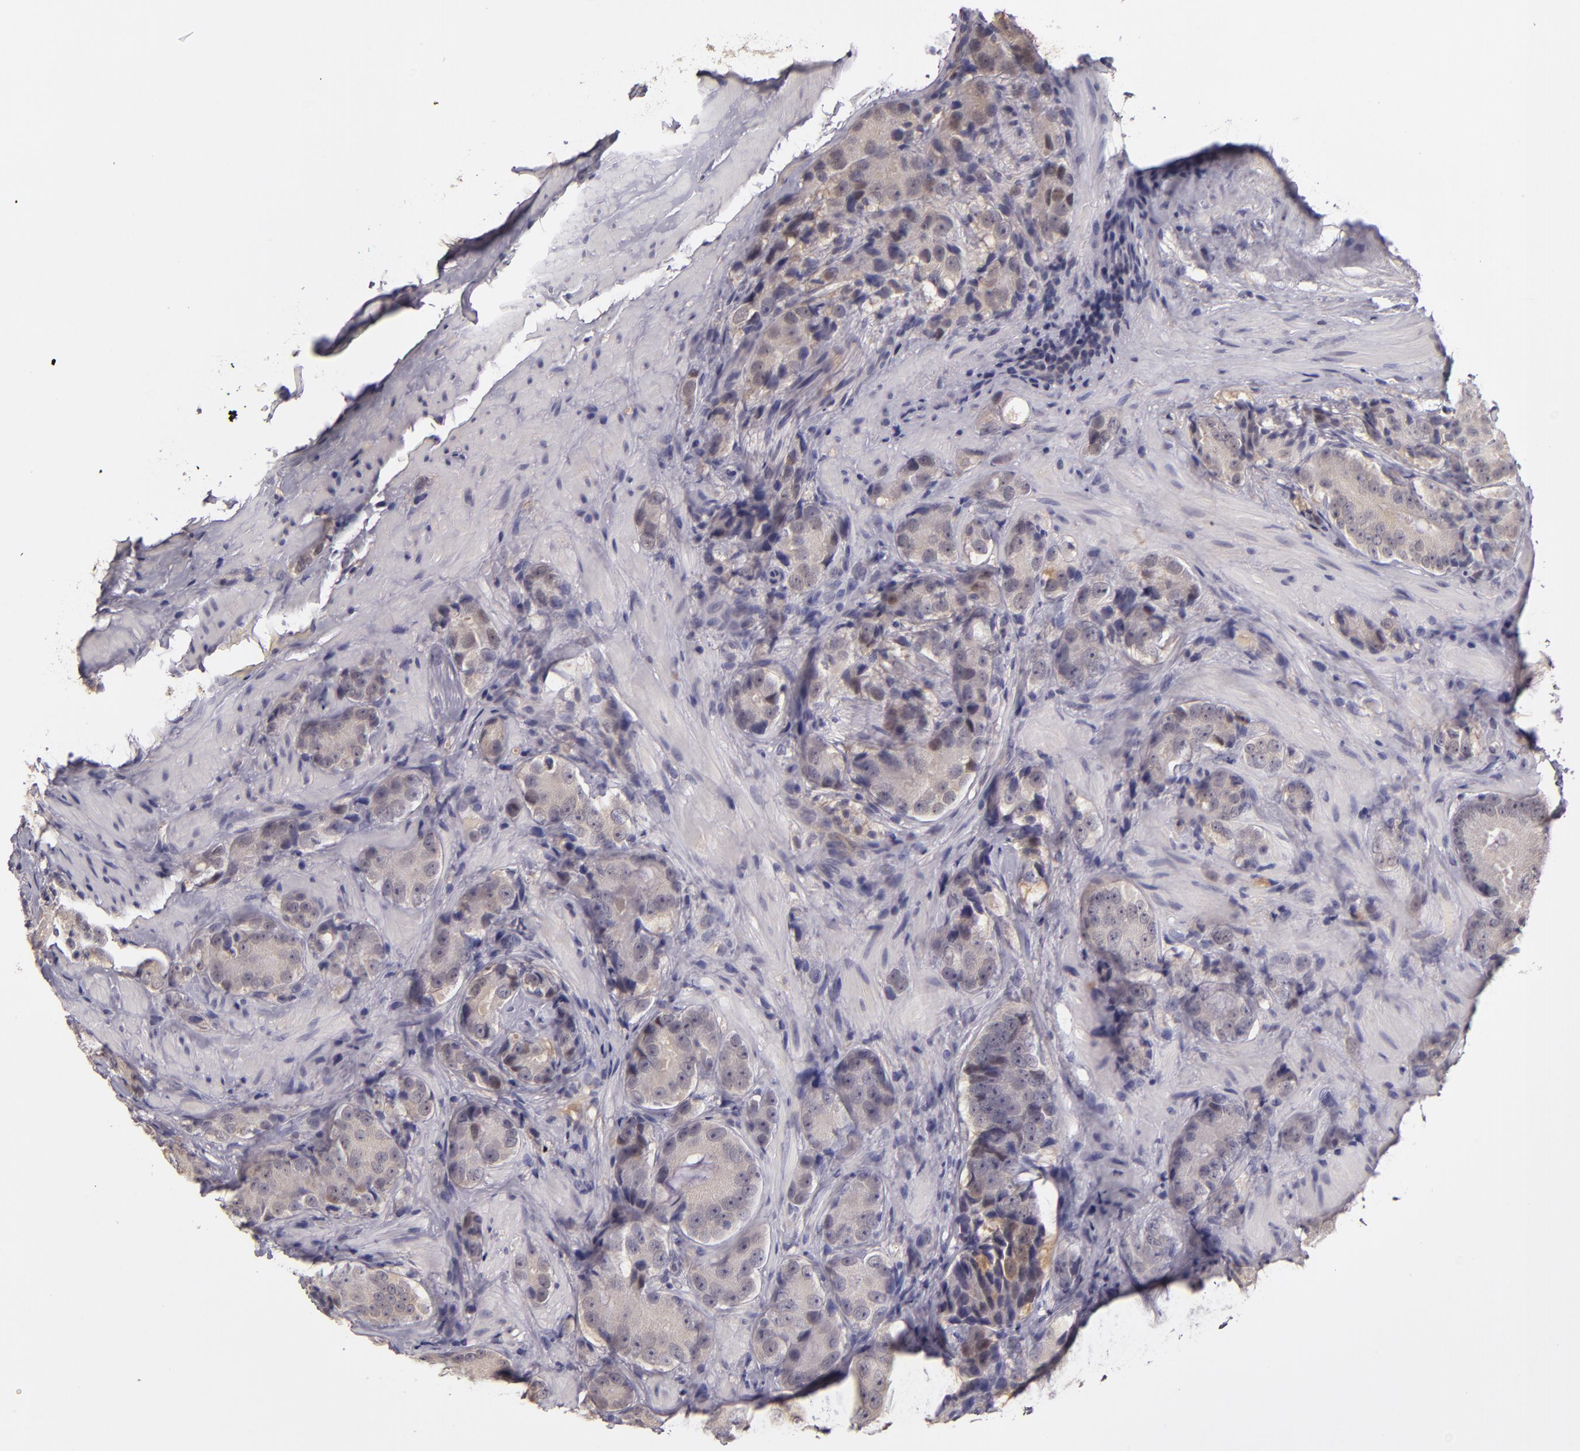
{"staining": {"intensity": "weak", "quantity": ">75%", "location": "cytoplasmic/membranous"}, "tissue": "prostate cancer", "cell_type": "Tumor cells", "image_type": "cancer", "snomed": [{"axis": "morphology", "description": "Adenocarcinoma, High grade"}, {"axis": "topography", "description": "Prostate"}], "caption": "Human prostate adenocarcinoma (high-grade) stained for a protein (brown) exhibits weak cytoplasmic/membranous positive positivity in approximately >75% of tumor cells.", "gene": "LRG1", "patient": {"sex": "male", "age": 70}}